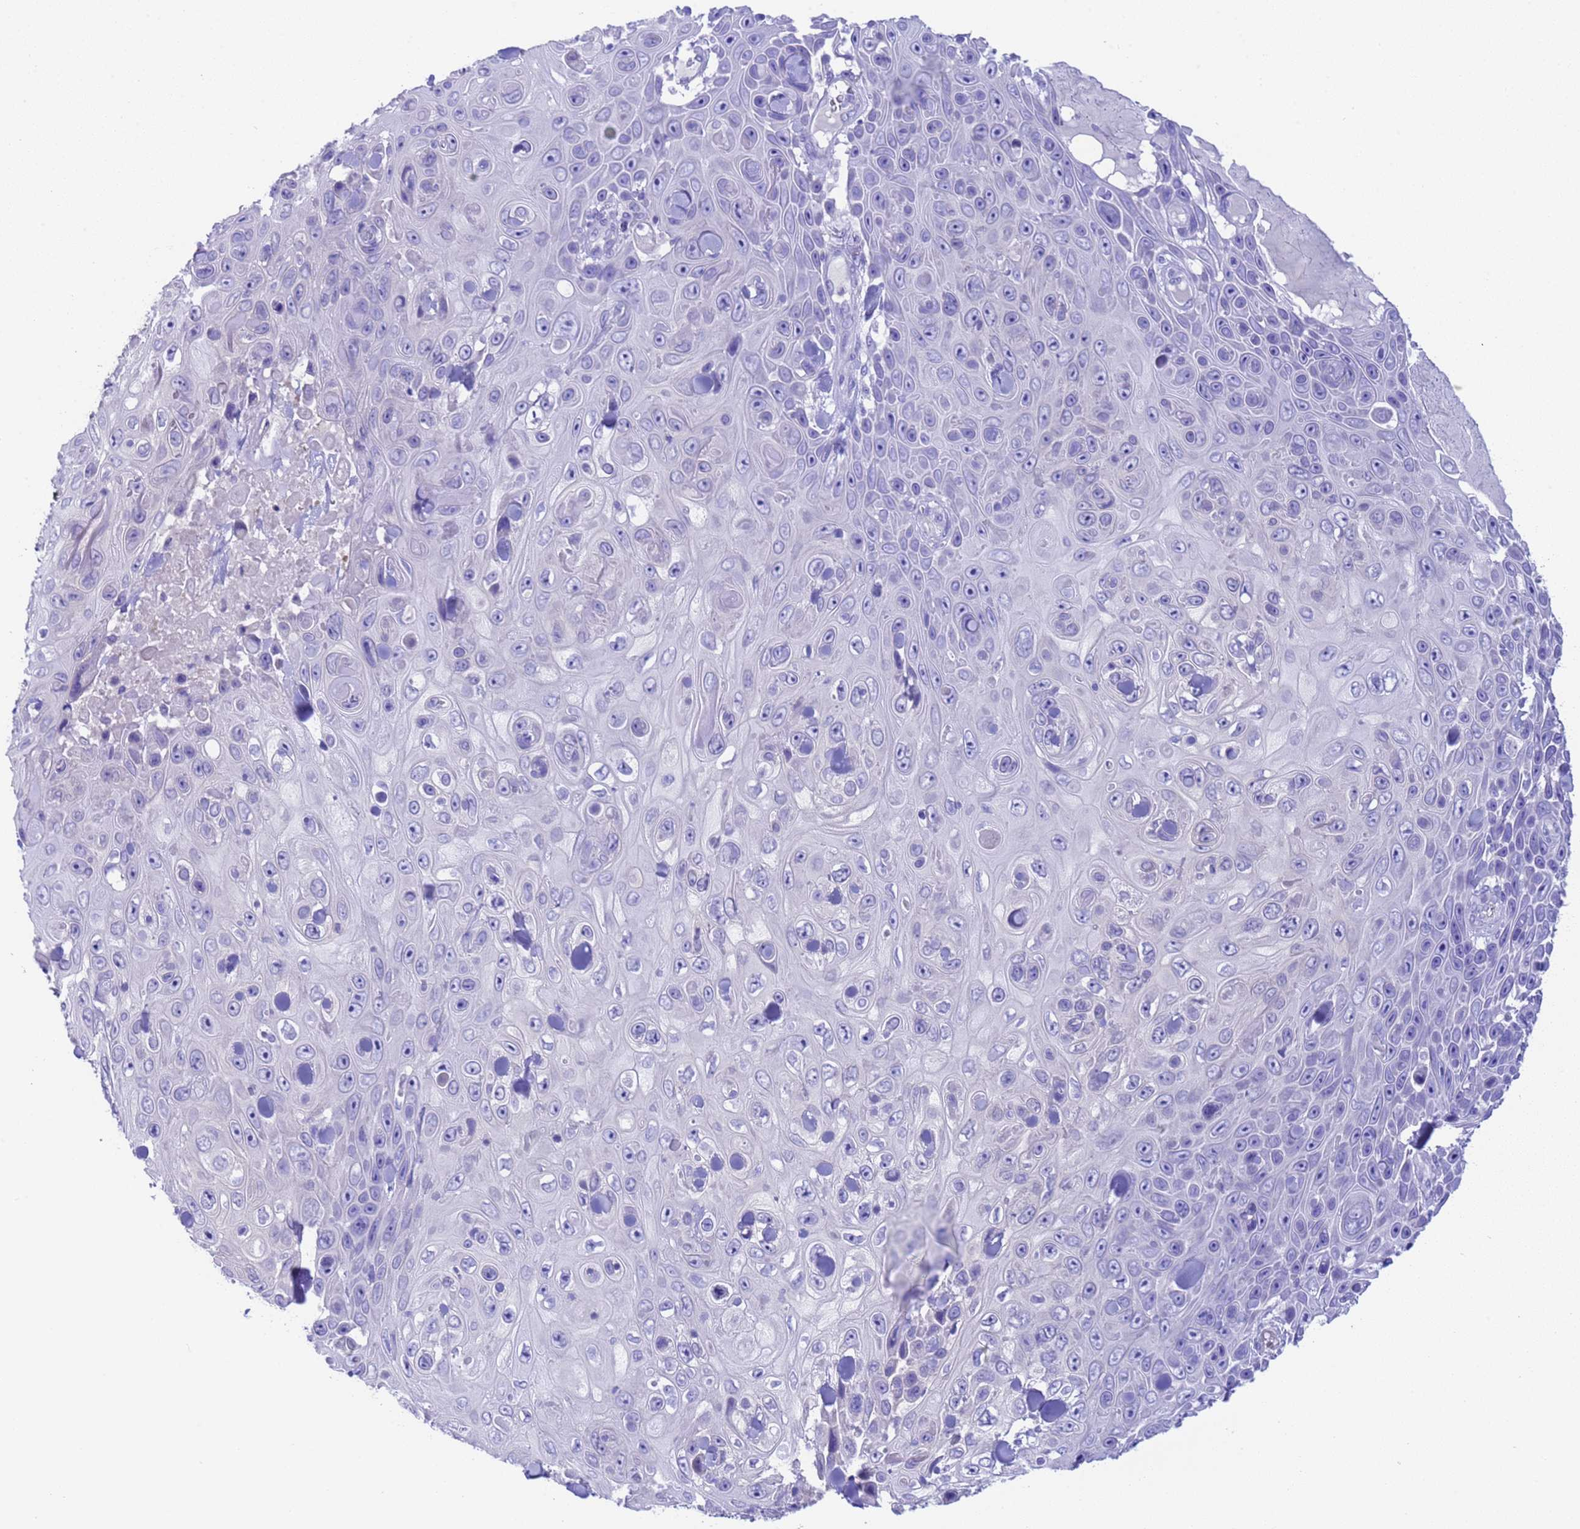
{"staining": {"intensity": "negative", "quantity": "none", "location": "none"}, "tissue": "skin cancer", "cell_type": "Tumor cells", "image_type": "cancer", "snomed": [{"axis": "morphology", "description": "Squamous cell carcinoma, NOS"}, {"axis": "topography", "description": "Skin"}], "caption": "This is an IHC histopathology image of human skin cancer. There is no expression in tumor cells.", "gene": "USP38", "patient": {"sex": "male", "age": 82}}